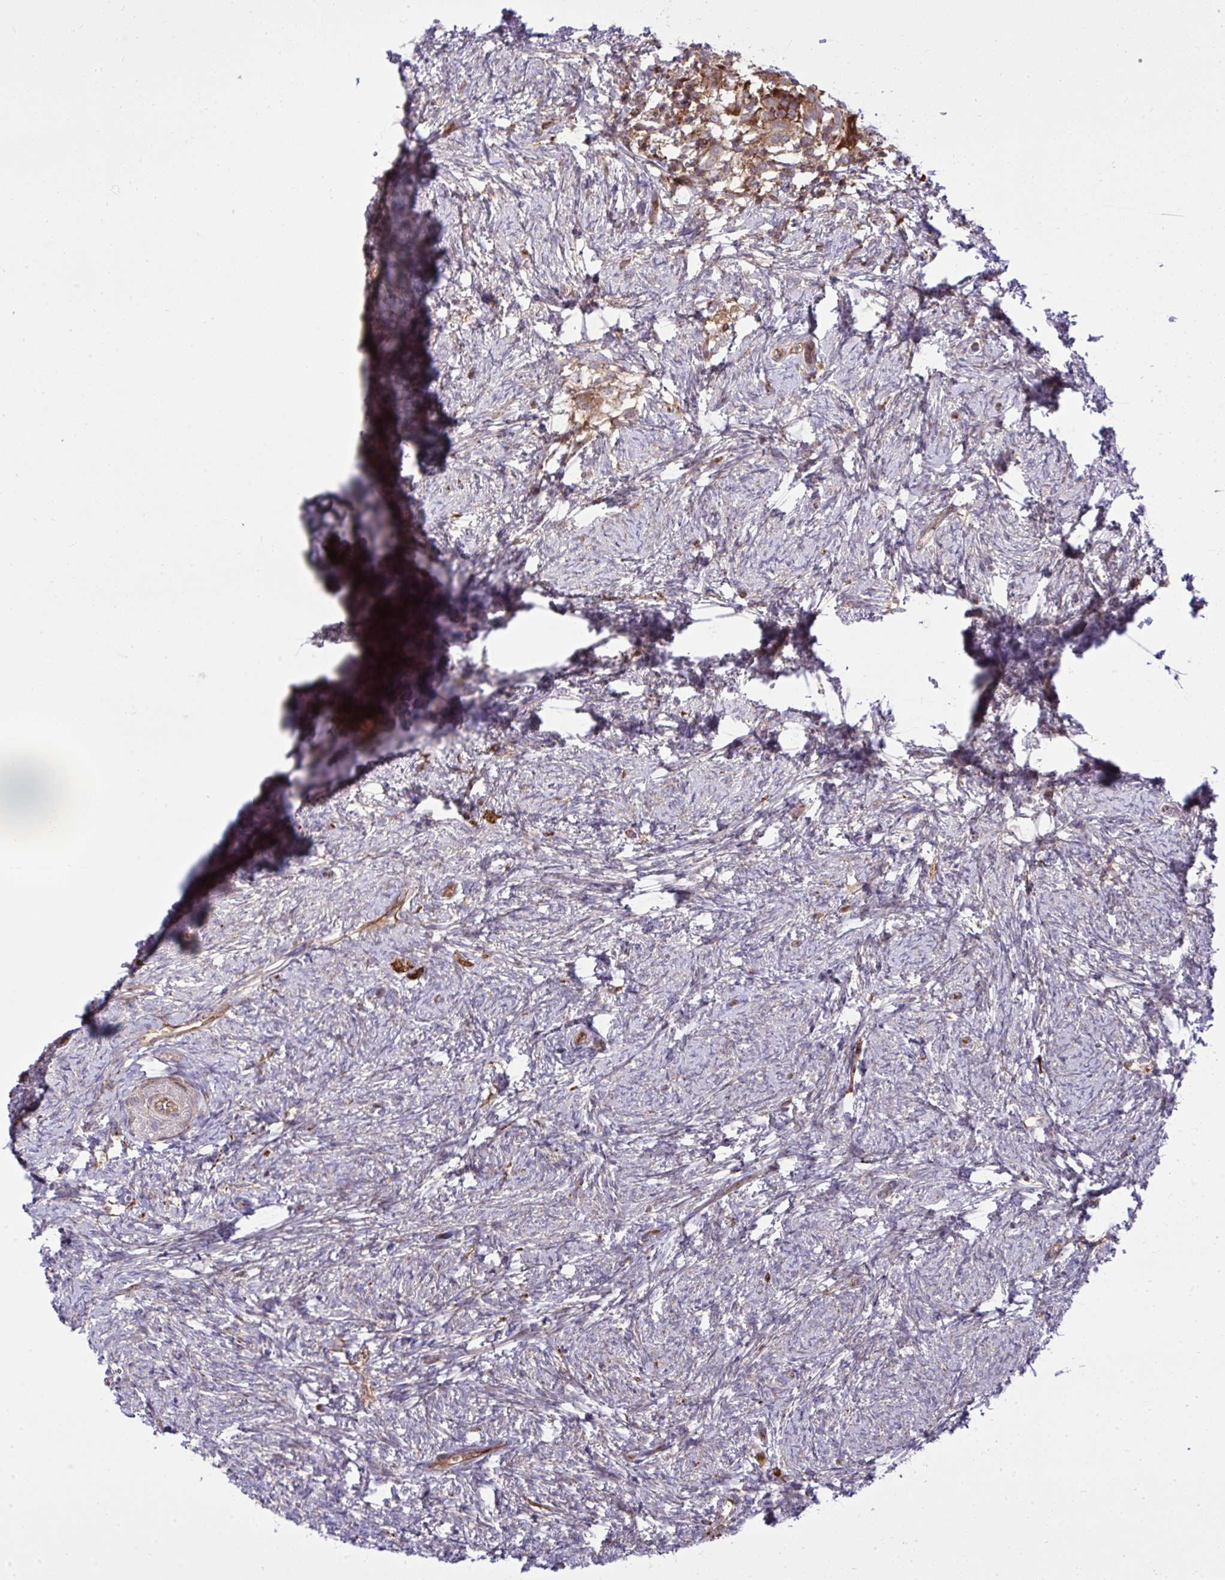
{"staining": {"intensity": "weak", "quantity": "<25%", "location": "cytoplasmic/membranous"}, "tissue": "ovary", "cell_type": "Follicle cells", "image_type": "normal", "snomed": [{"axis": "morphology", "description": "Normal tissue, NOS"}, {"axis": "topography", "description": "Ovary"}], "caption": "This is an immunohistochemistry (IHC) photomicrograph of normal ovary. There is no staining in follicle cells.", "gene": "NMNAT3", "patient": {"sex": "female", "age": 41}}